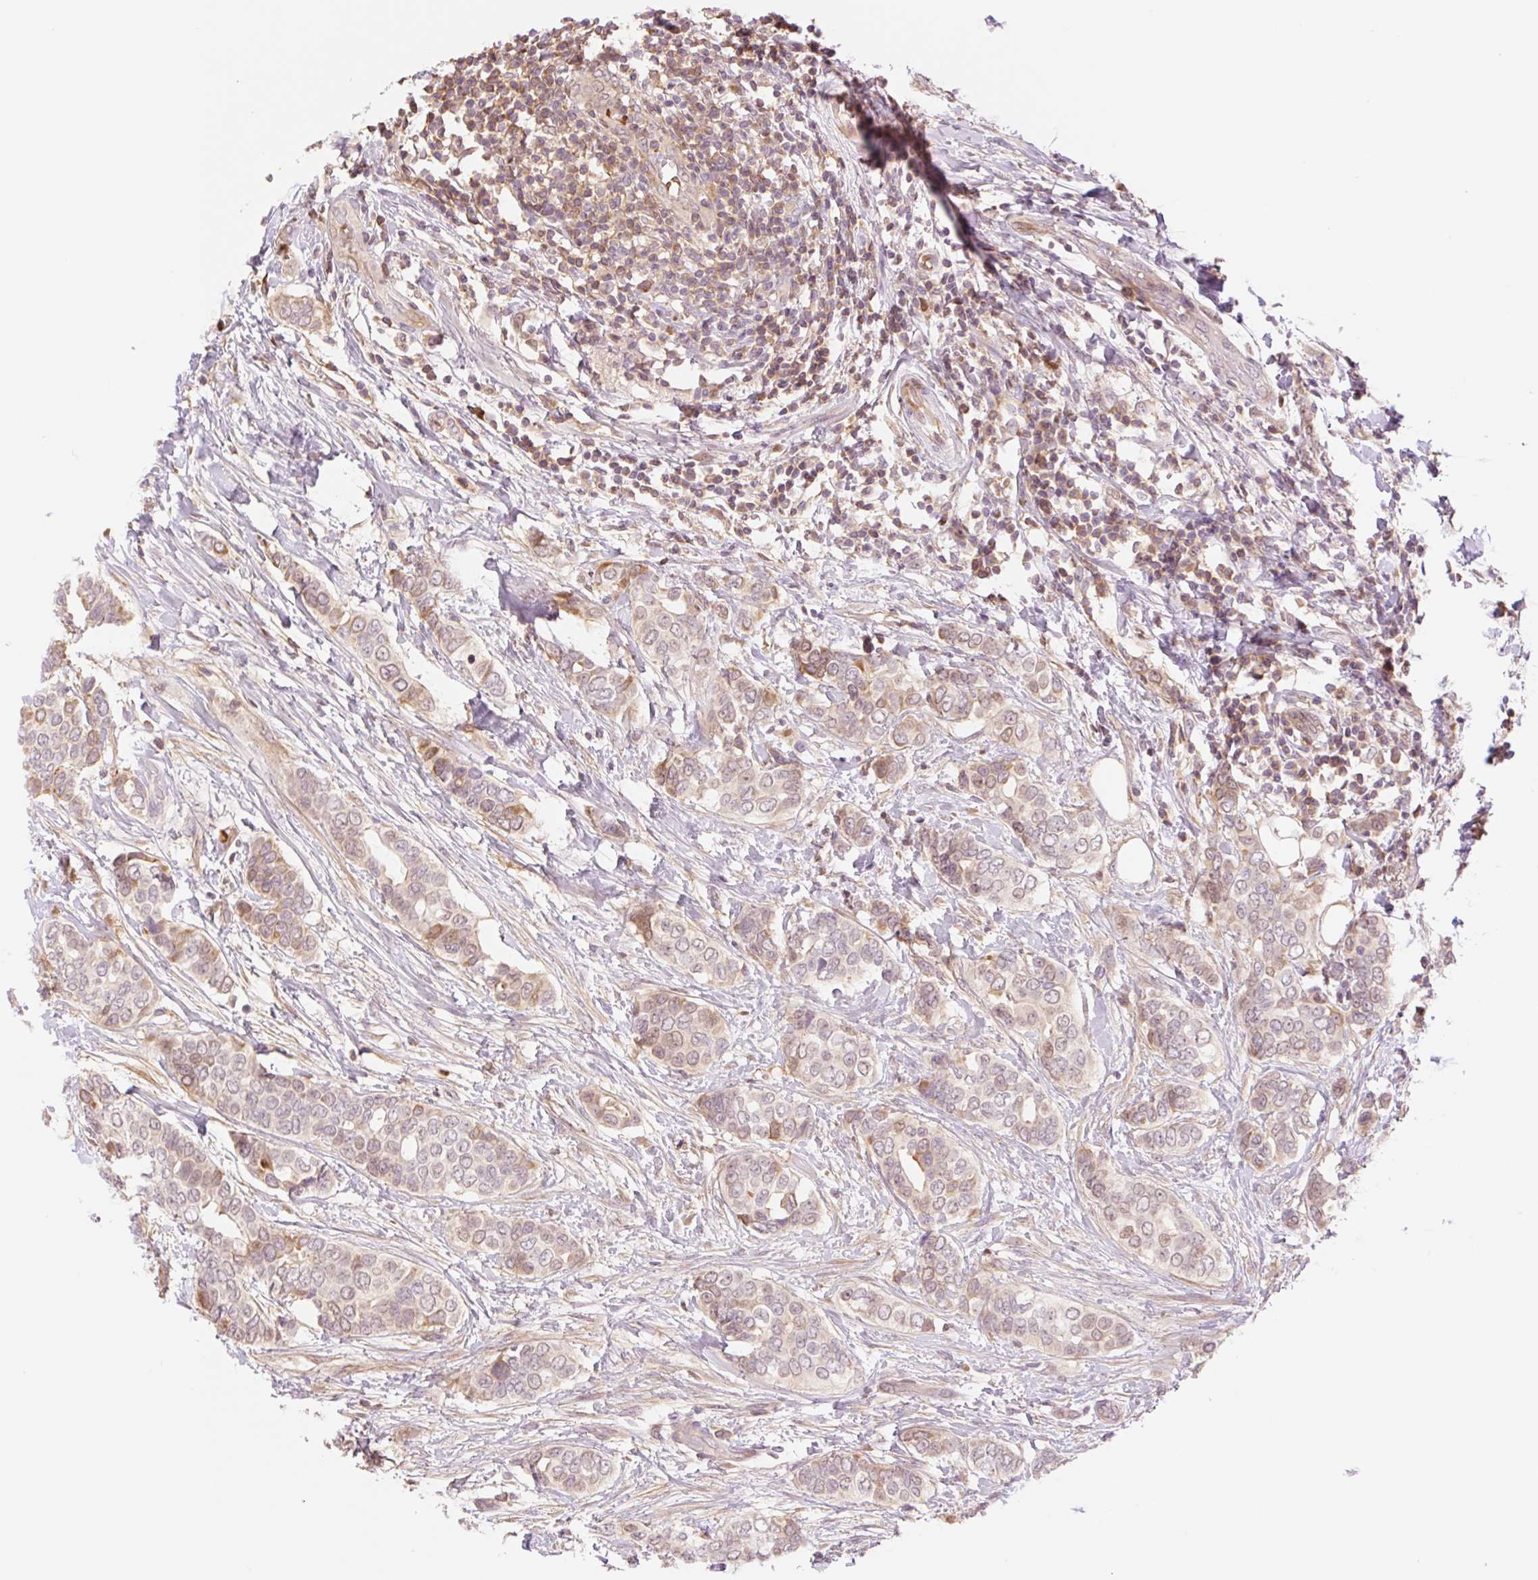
{"staining": {"intensity": "weak", "quantity": ">75%", "location": "cytoplasmic/membranous,nuclear"}, "tissue": "breast cancer", "cell_type": "Tumor cells", "image_type": "cancer", "snomed": [{"axis": "morphology", "description": "Lobular carcinoma"}, {"axis": "topography", "description": "Breast"}], "caption": "Brown immunohistochemical staining in human breast lobular carcinoma demonstrates weak cytoplasmic/membranous and nuclear expression in about >75% of tumor cells.", "gene": "HEBP1", "patient": {"sex": "female", "age": 51}}